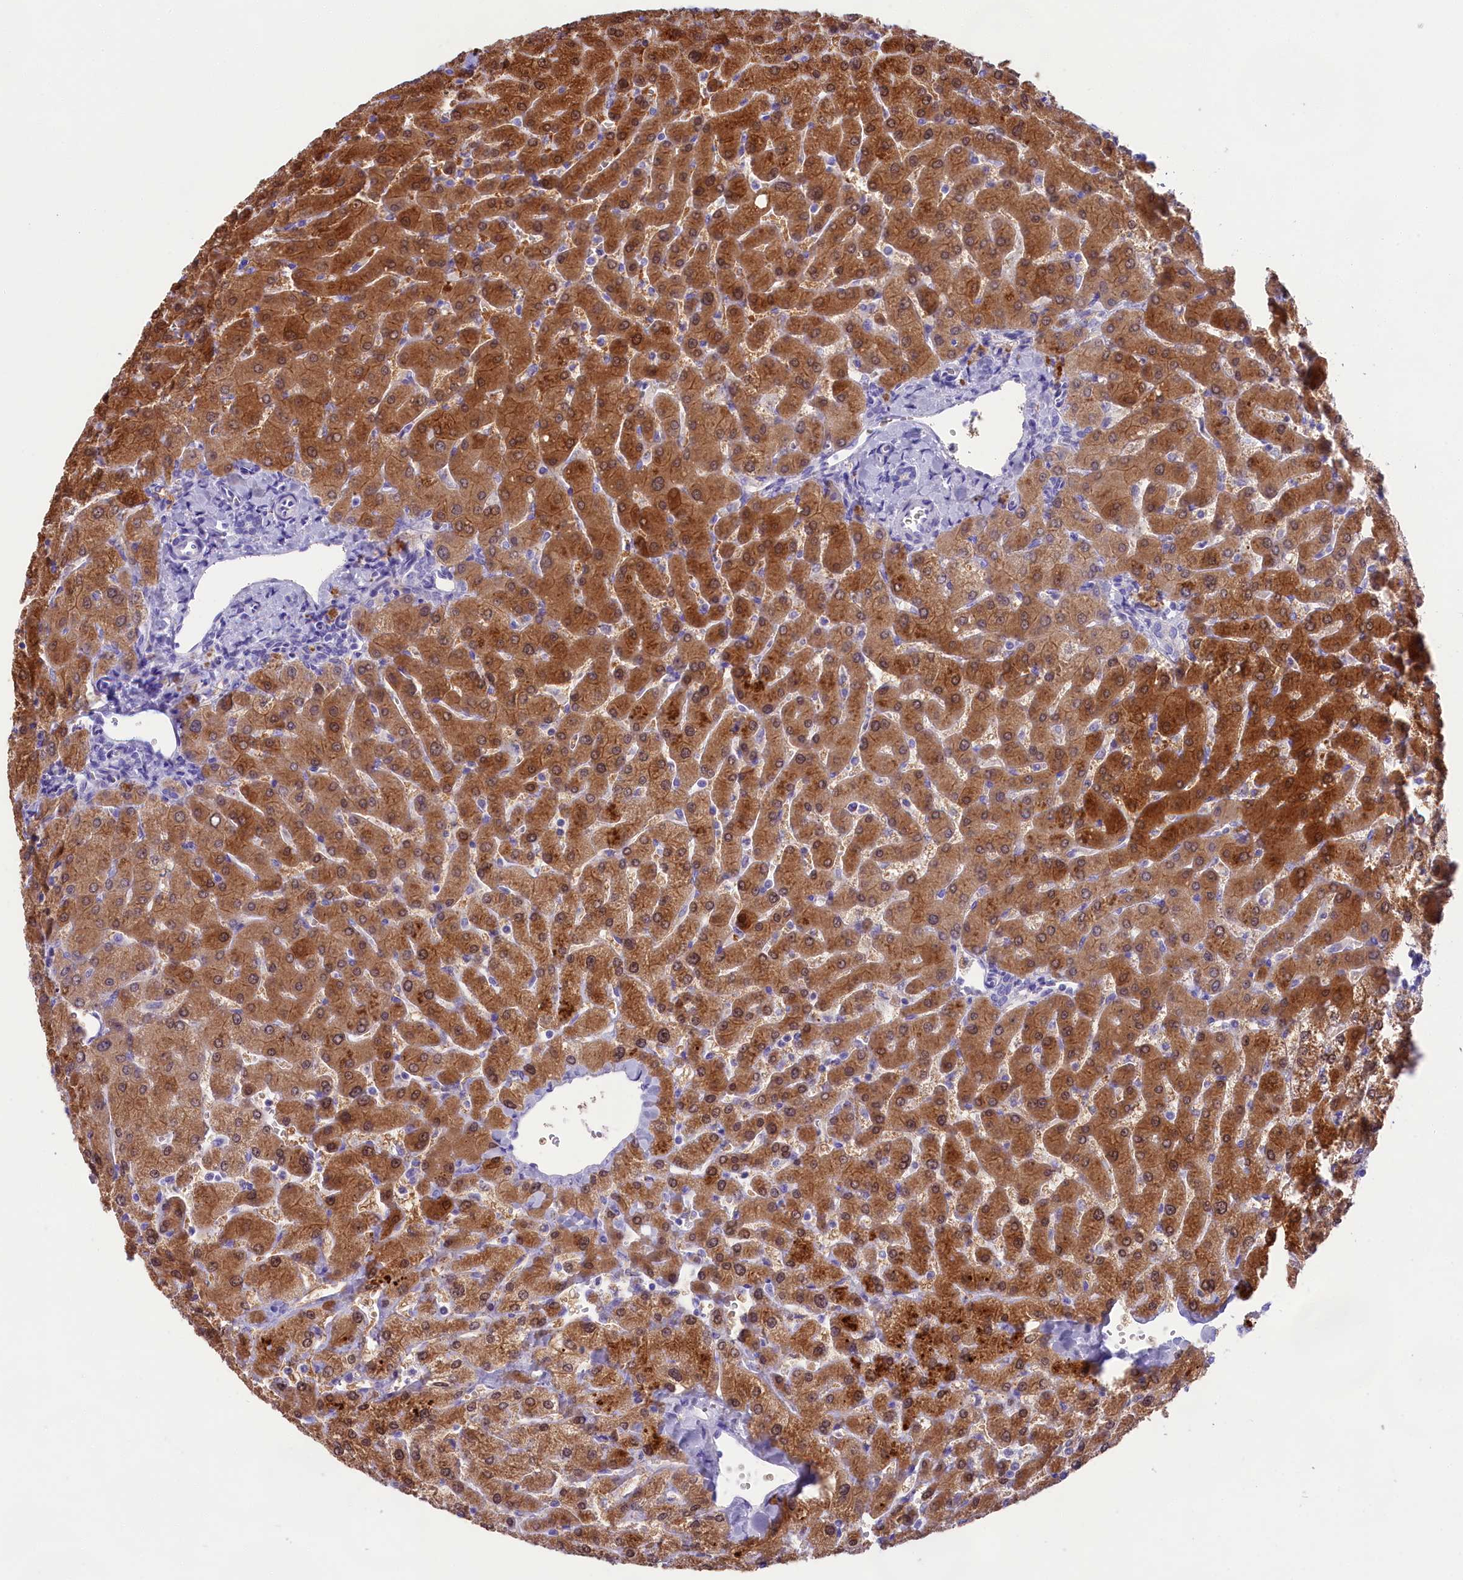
{"staining": {"intensity": "negative", "quantity": "none", "location": "none"}, "tissue": "liver", "cell_type": "Cholangiocytes", "image_type": "normal", "snomed": [{"axis": "morphology", "description": "Normal tissue, NOS"}, {"axis": "topography", "description": "Liver"}], "caption": "IHC photomicrograph of normal liver stained for a protein (brown), which exhibits no staining in cholangiocytes. The staining is performed using DAB (3,3'-diaminobenzidine) brown chromogen with nuclei counter-stained in using hematoxylin.", "gene": "SULT2A1", "patient": {"sex": "male", "age": 55}}